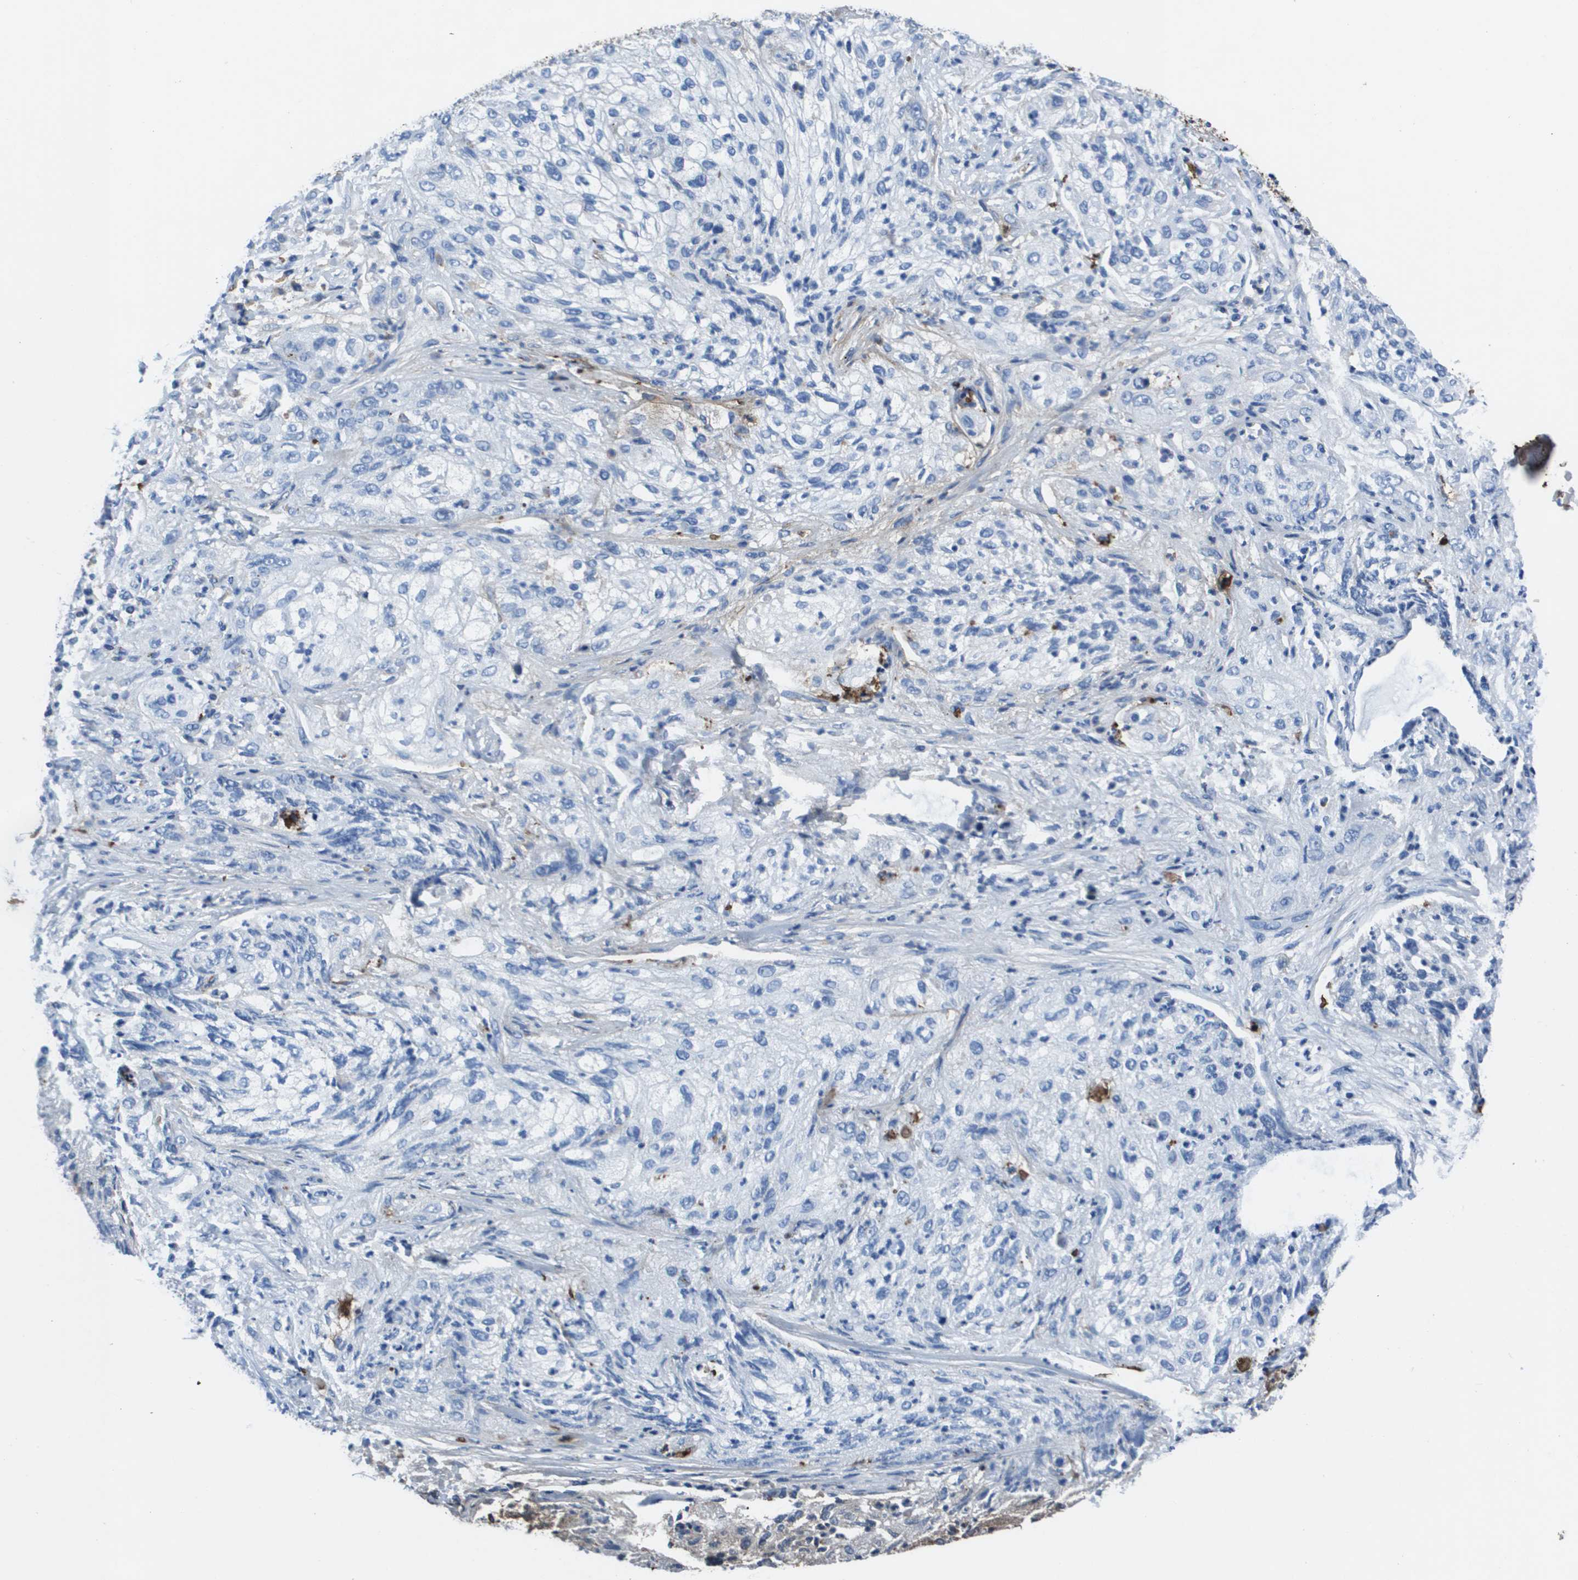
{"staining": {"intensity": "negative", "quantity": "none", "location": "none"}, "tissue": "lung cancer", "cell_type": "Tumor cells", "image_type": "cancer", "snomed": [{"axis": "morphology", "description": "Inflammation, NOS"}, {"axis": "morphology", "description": "Squamous cell carcinoma, NOS"}, {"axis": "topography", "description": "Lymph node"}, {"axis": "topography", "description": "Soft tissue"}, {"axis": "topography", "description": "Lung"}], "caption": "This photomicrograph is of squamous cell carcinoma (lung) stained with immunohistochemistry (IHC) to label a protein in brown with the nuclei are counter-stained blue. There is no staining in tumor cells. (Brightfield microscopy of DAB (3,3'-diaminobenzidine) IHC at high magnification).", "gene": "VTN", "patient": {"sex": "male", "age": 66}}